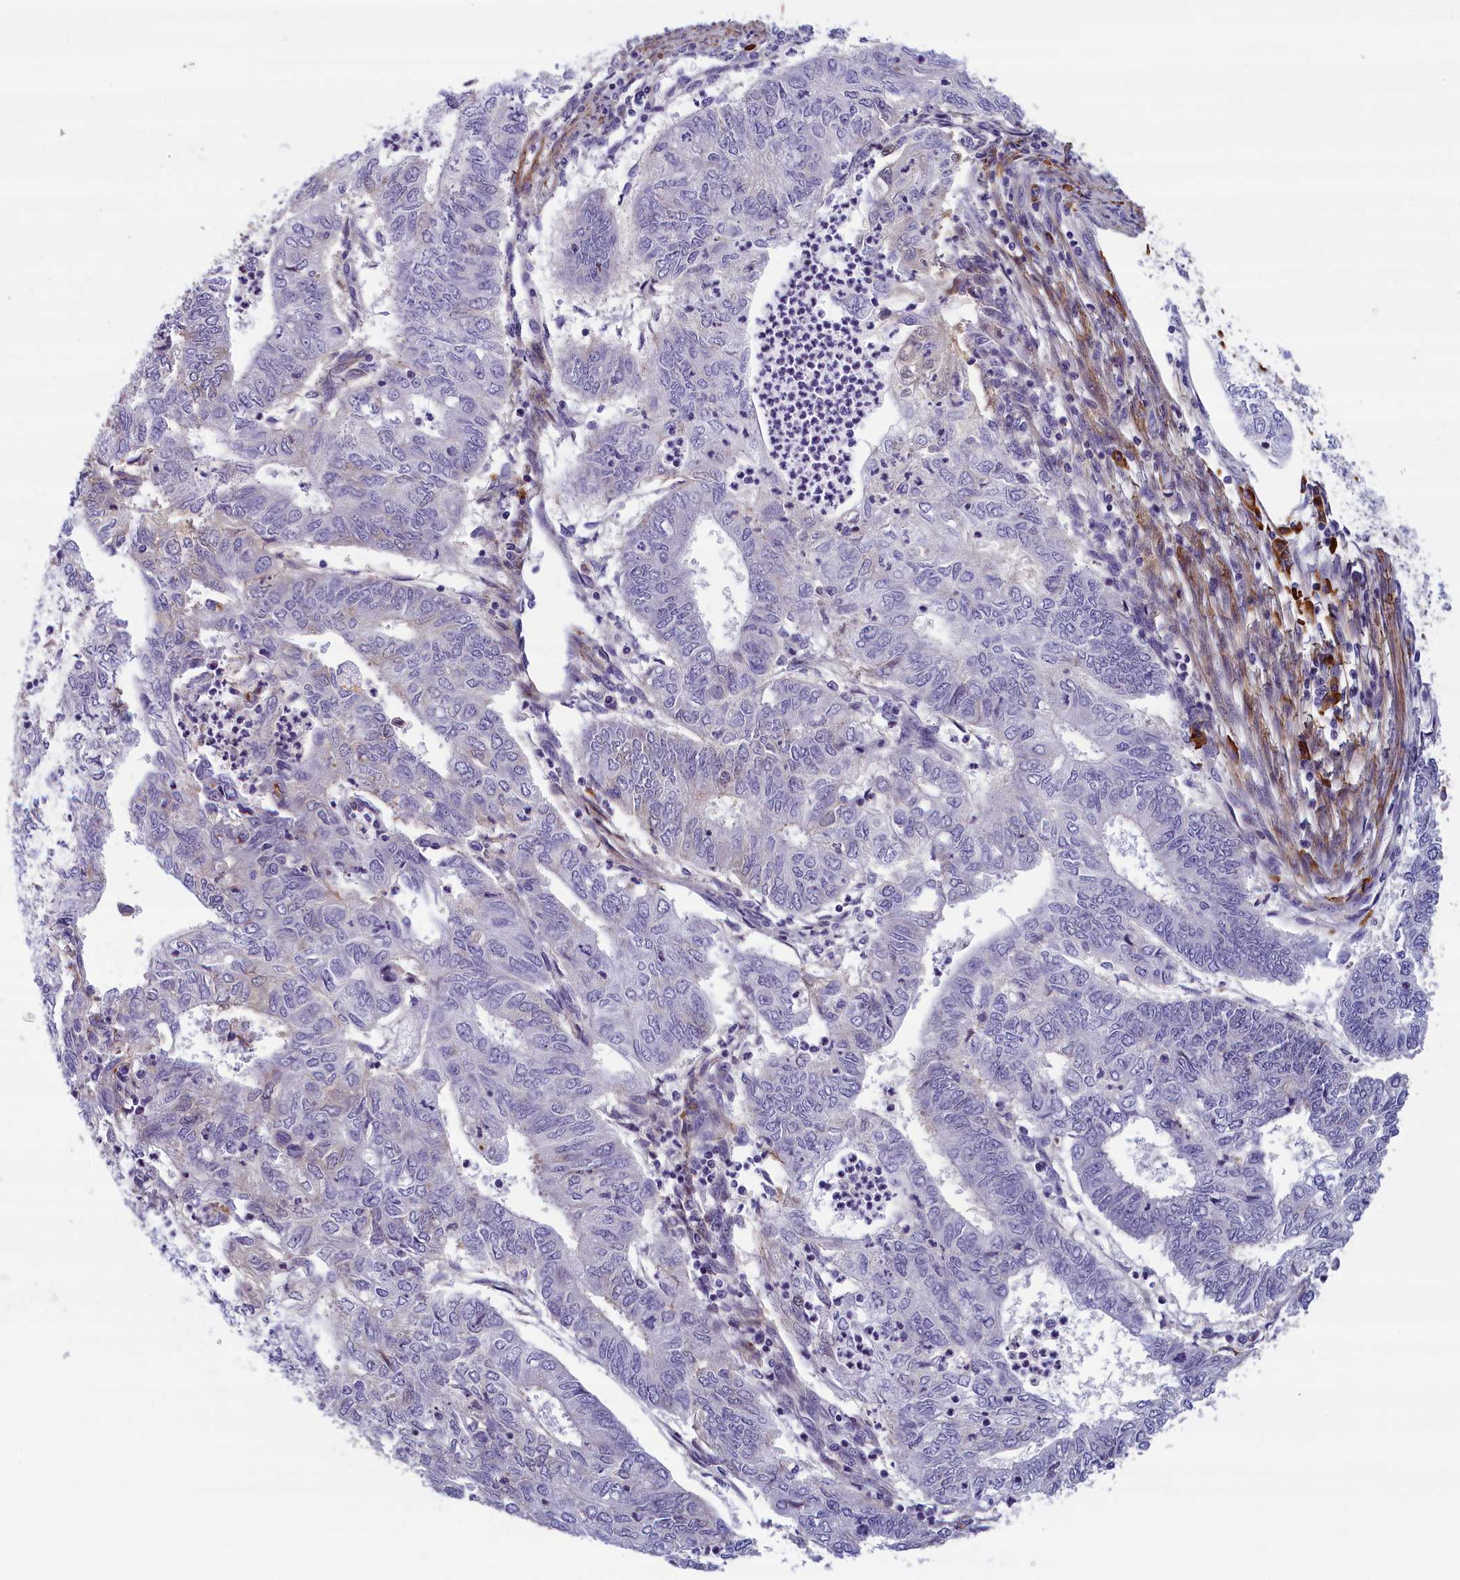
{"staining": {"intensity": "negative", "quantity": "none", "location": "none"}, "tissue": "endometrial cancer", "cell_type": "Tumor cells", "image_type": "cancer", "snomed": [{"axis": "morphology", "description": "Adenocarcinoma, NOS"}, {"axis": "topography", "description": "Endometrium"}], "caption": "DAB immunohistochemical staining of endometrial cancer (adenocarcinoma) displays no significant staining in tumor cells.", "gene": "BCL2L13", "patient": {"sex": "female", "age": 68}}